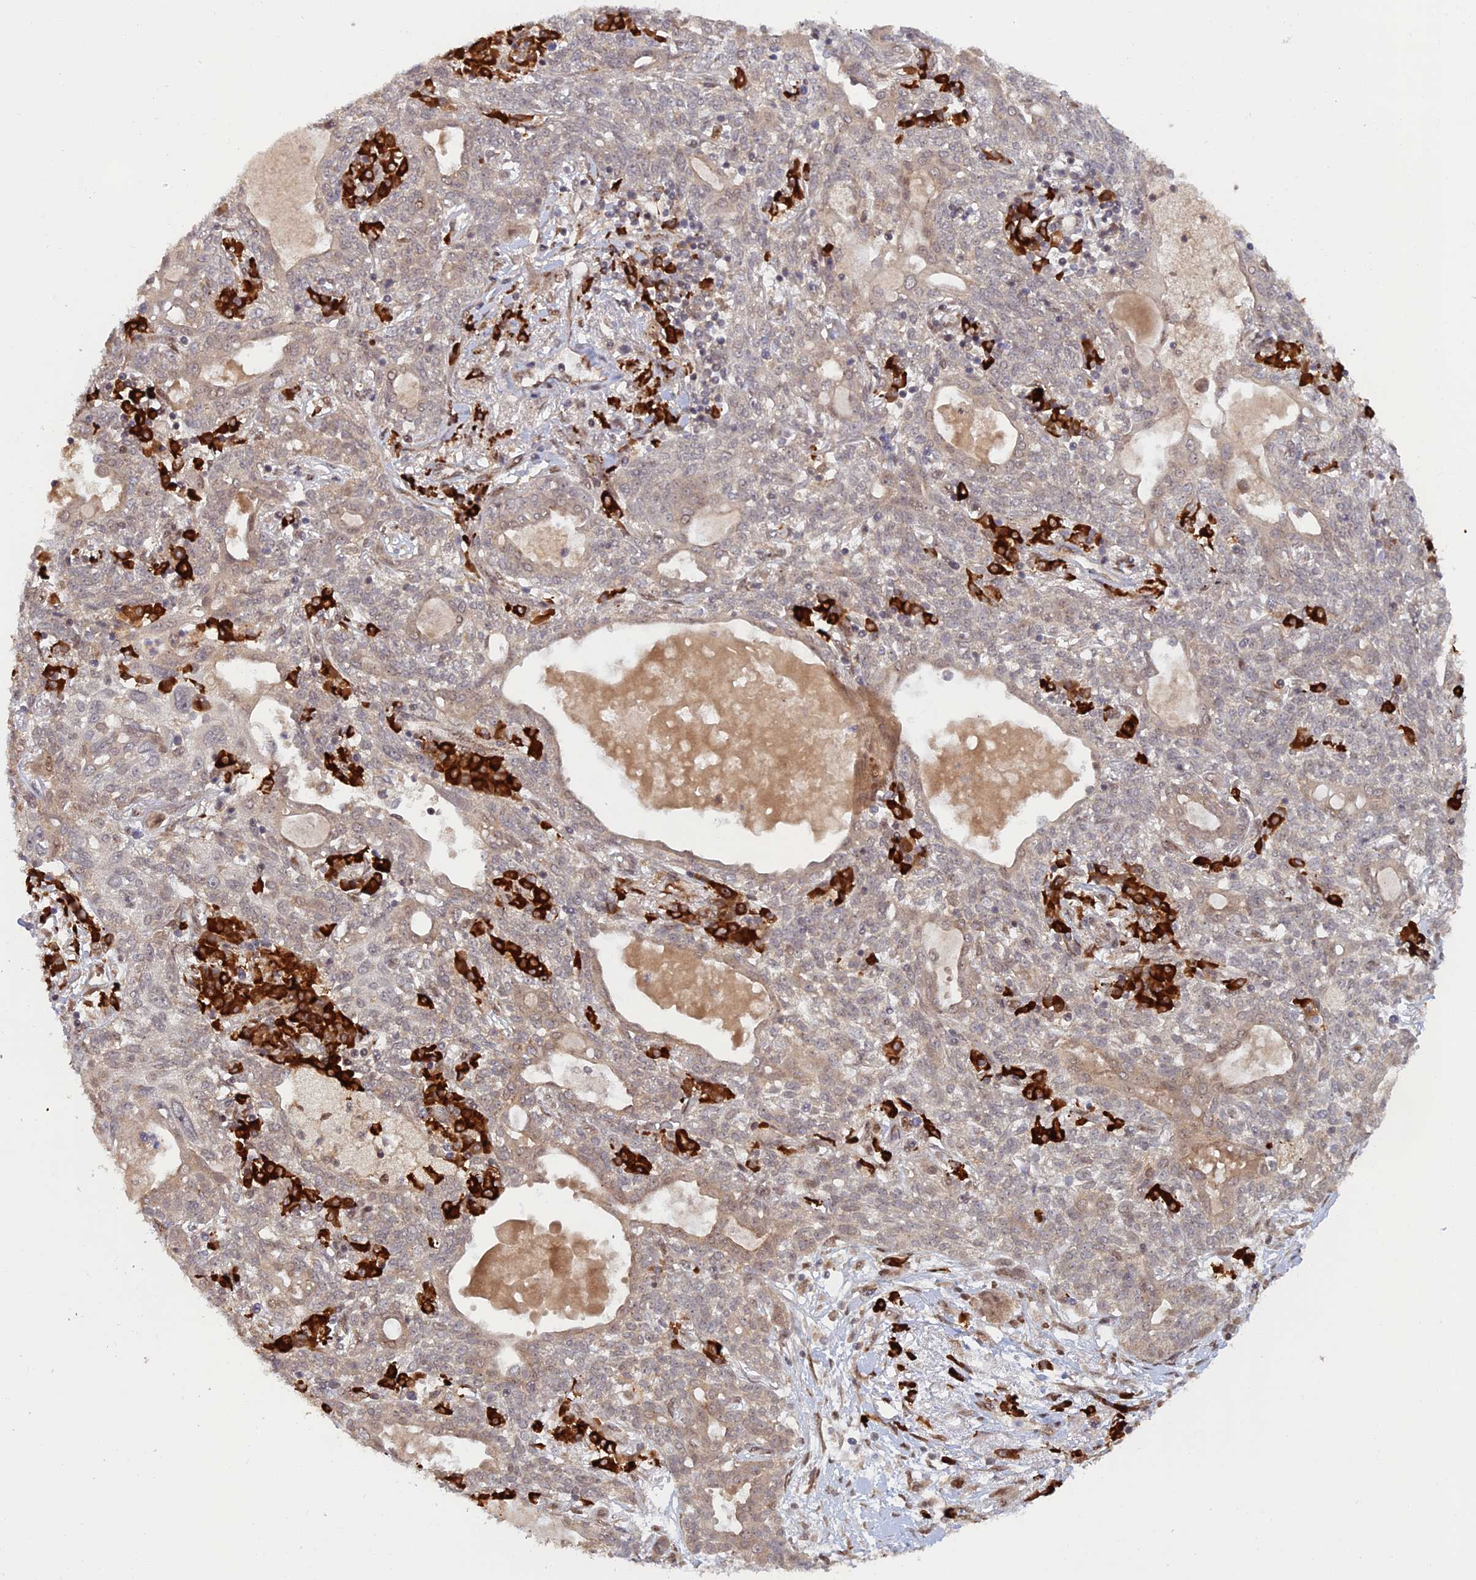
{"staining": {"intensity": "negative", "quantity": "none", "location": "none"}, "tissue": "lung cancer", "cell_type": "Tumor cells", "image_type": "cancer", "snomed": [{"axis": "morphology", "description": "Squamous cell carcinoma, NOS"}, {"axis": "topography", "description": "Lung"}], "caption": "There is no significant staining in tumor cells of squamous cell carcinoma (lung). (DAB (3,3'-diaminobenzidine) IHC, high magnification).", "gene": "ZNF565", "patient": {"sex": "female", "age": 70}}